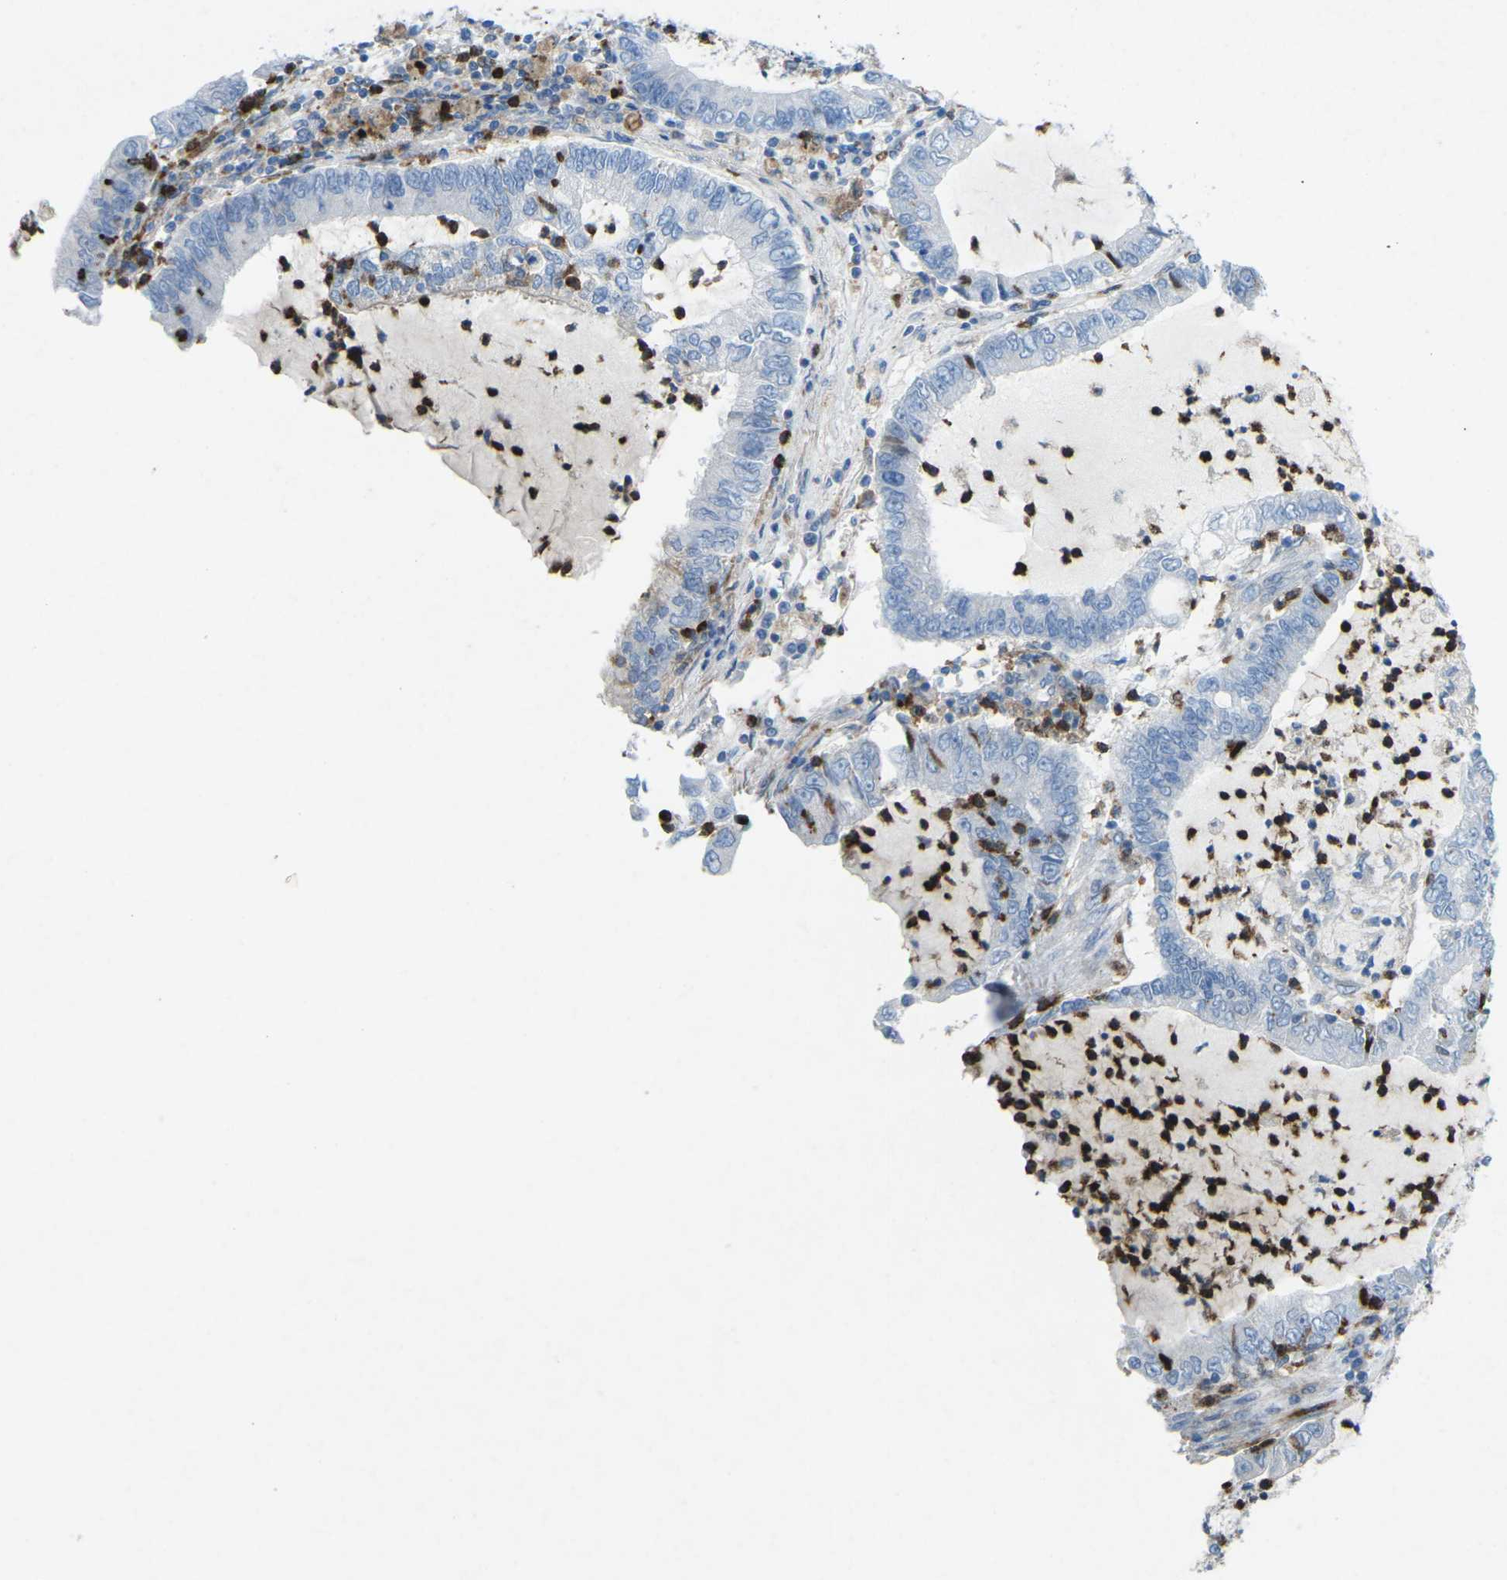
{"staining": {"intensity": "negative", "quantity": "none", "location": "none"}, "tissue": "lung cancer", "cell_type": "Tumor cells", "image_type": "cancer", "snomed": [{"axis": "morphology", "description": "Adenocarcinoma, NOS"}, {"axis": "topography", "description": "Lung"}], "caption": "There is no significant positivity in tumor cells of lung cancer (adenocarcinoma).", "gene": "STK11", "patient": {"sex": "female", "age": 51}}